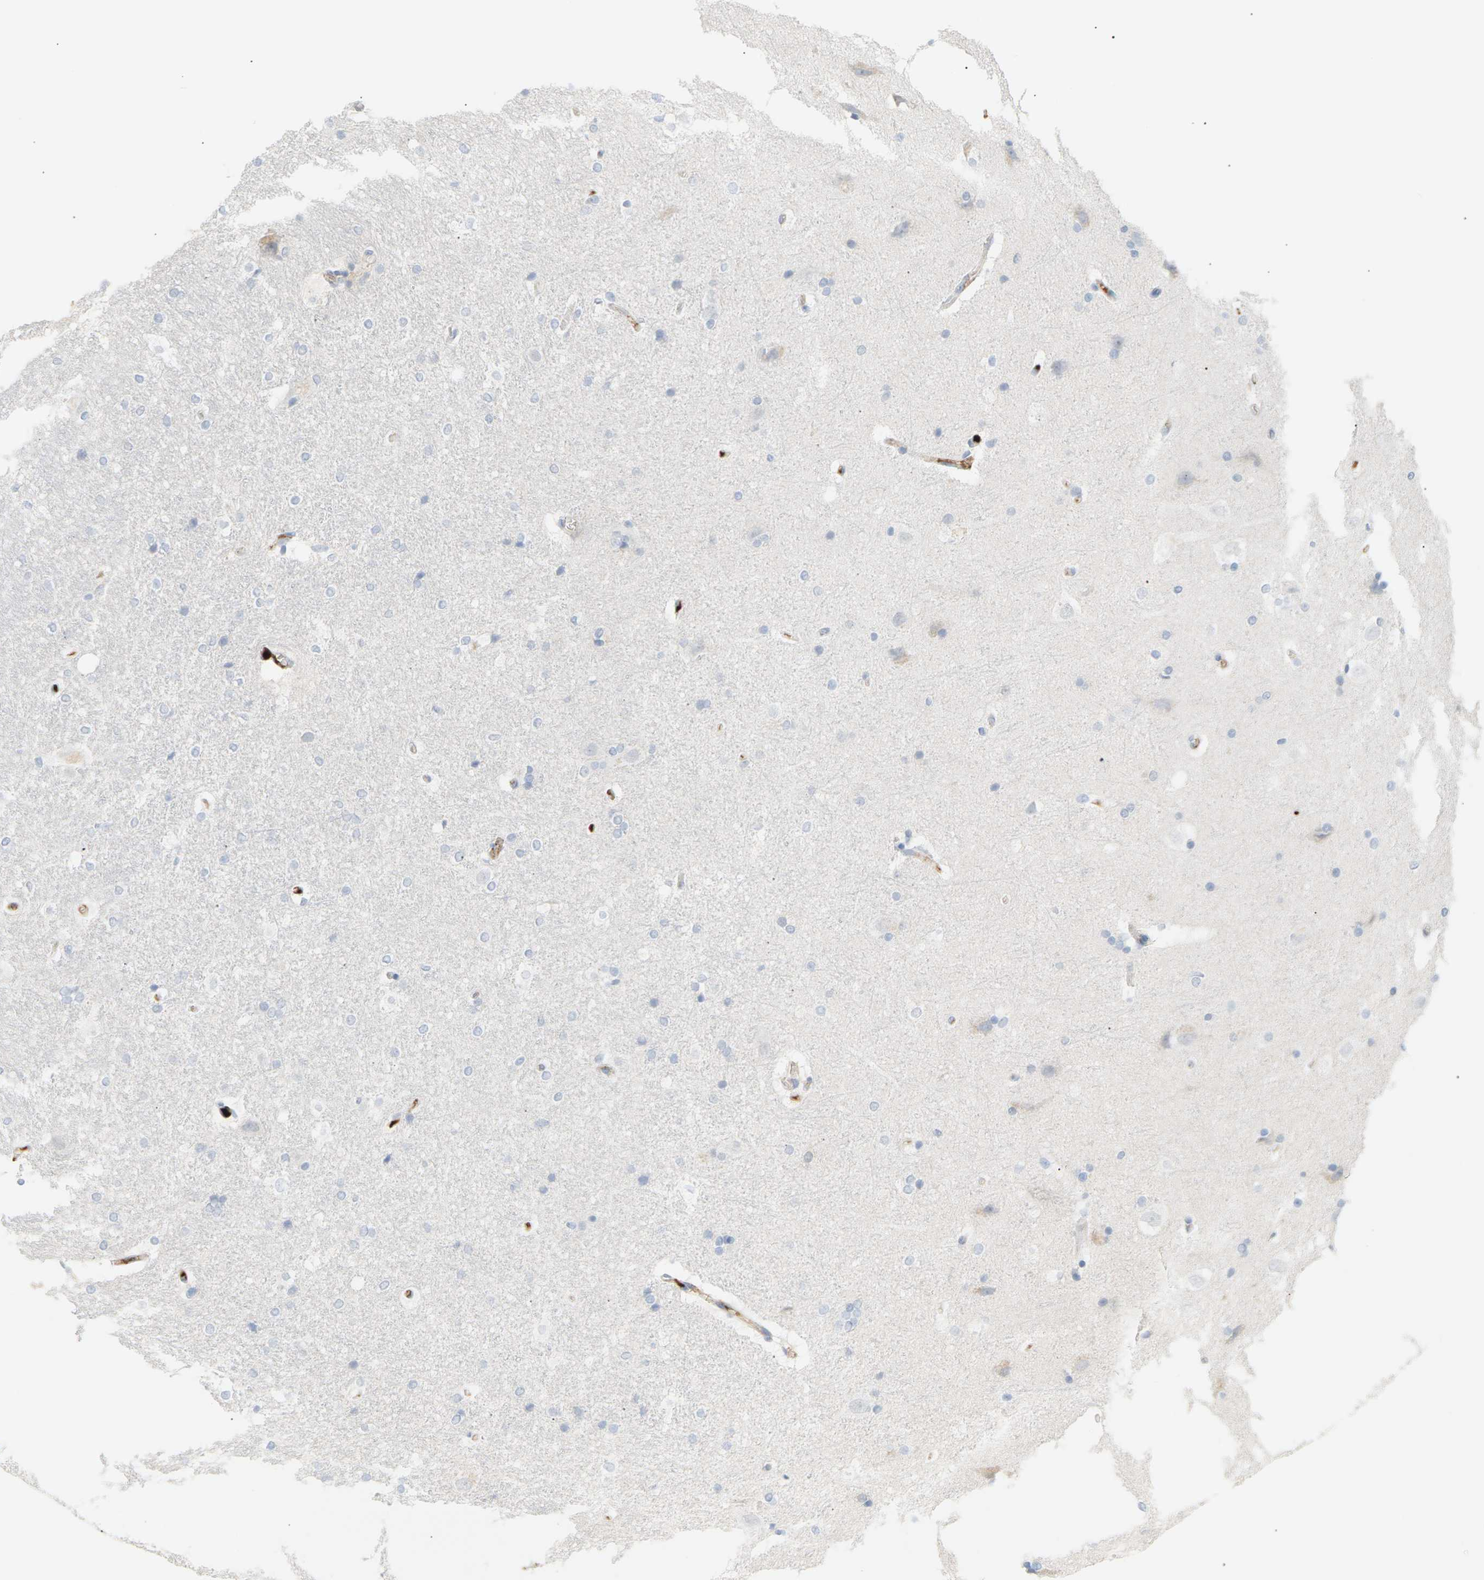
{"staining": {"intensity": "negative", "quantity": "none", "location": "none"}, "tissue": "hippocampus", "cell_type": "Glial cells", "image_type": "normal", "snomed": [{"axis": "morphology", "description": "Normal tissue, NOS"}, {"axis": "topography", "description": "Hippocampus"}], "caption": "The micrograph displays no staining of glial cells in unremarkable hippocampus.", "gene": "IGLC3", "patient": {"sex": "female", "age": 19}}